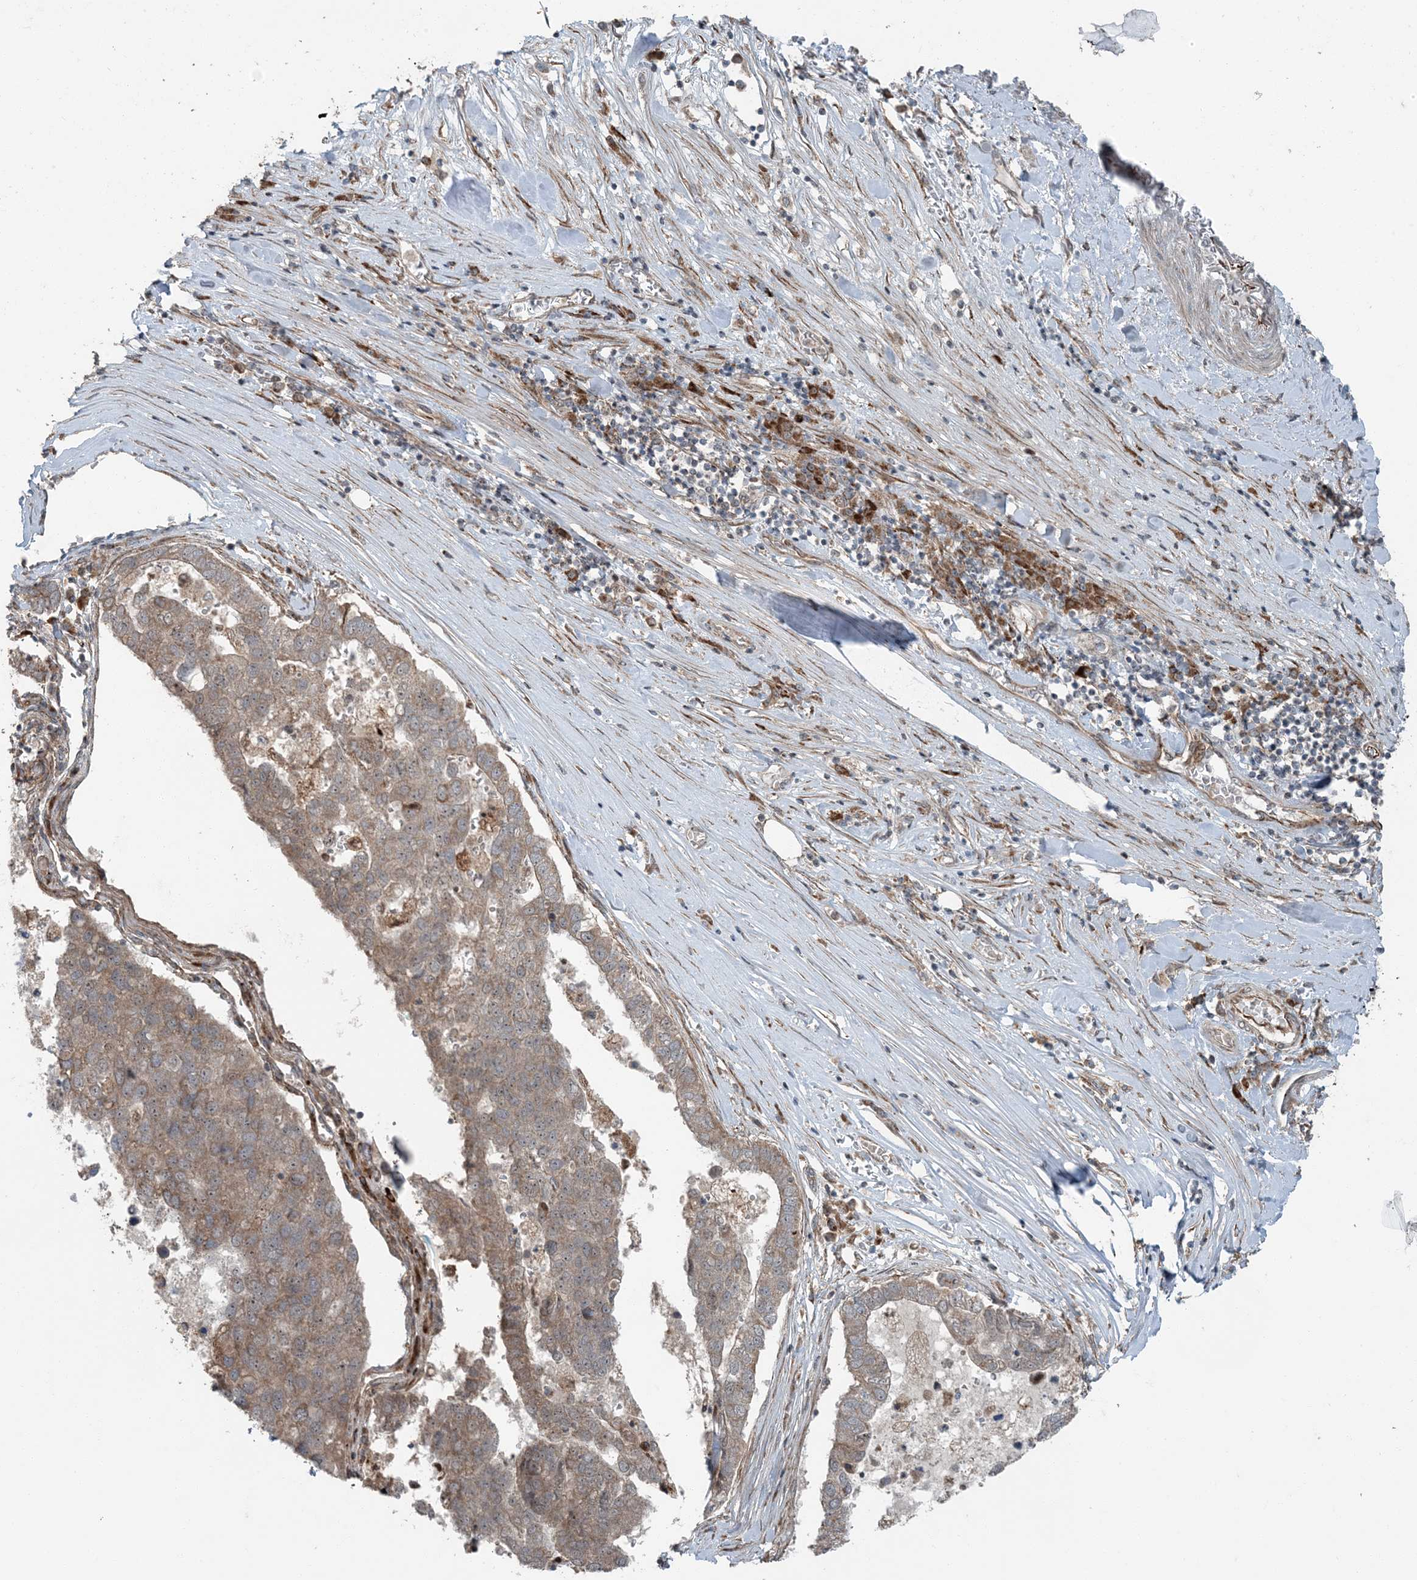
{"staining": {"intensity": "weak", "quantity": ">75%", "location": "cytoplasmic/membranous"}, "tissue": "pancreatic cancer", "cell_type": "Tumor cells", "image_type": "cancer", "snomed": [{"axis": "morphology", "description": "Adenocarcinoma, NOS"}, {"axis": "topography", "description": "Pancreas"}], "caption": "The image shows immunohistochemical staining of adenocarcinoma (pancreatic). There is weak cytoplasmic/membranous positivity is present in about >75% of tumor cells.", "gene": "EDEM2", "patient": {"sex": "female", "age": 61}}